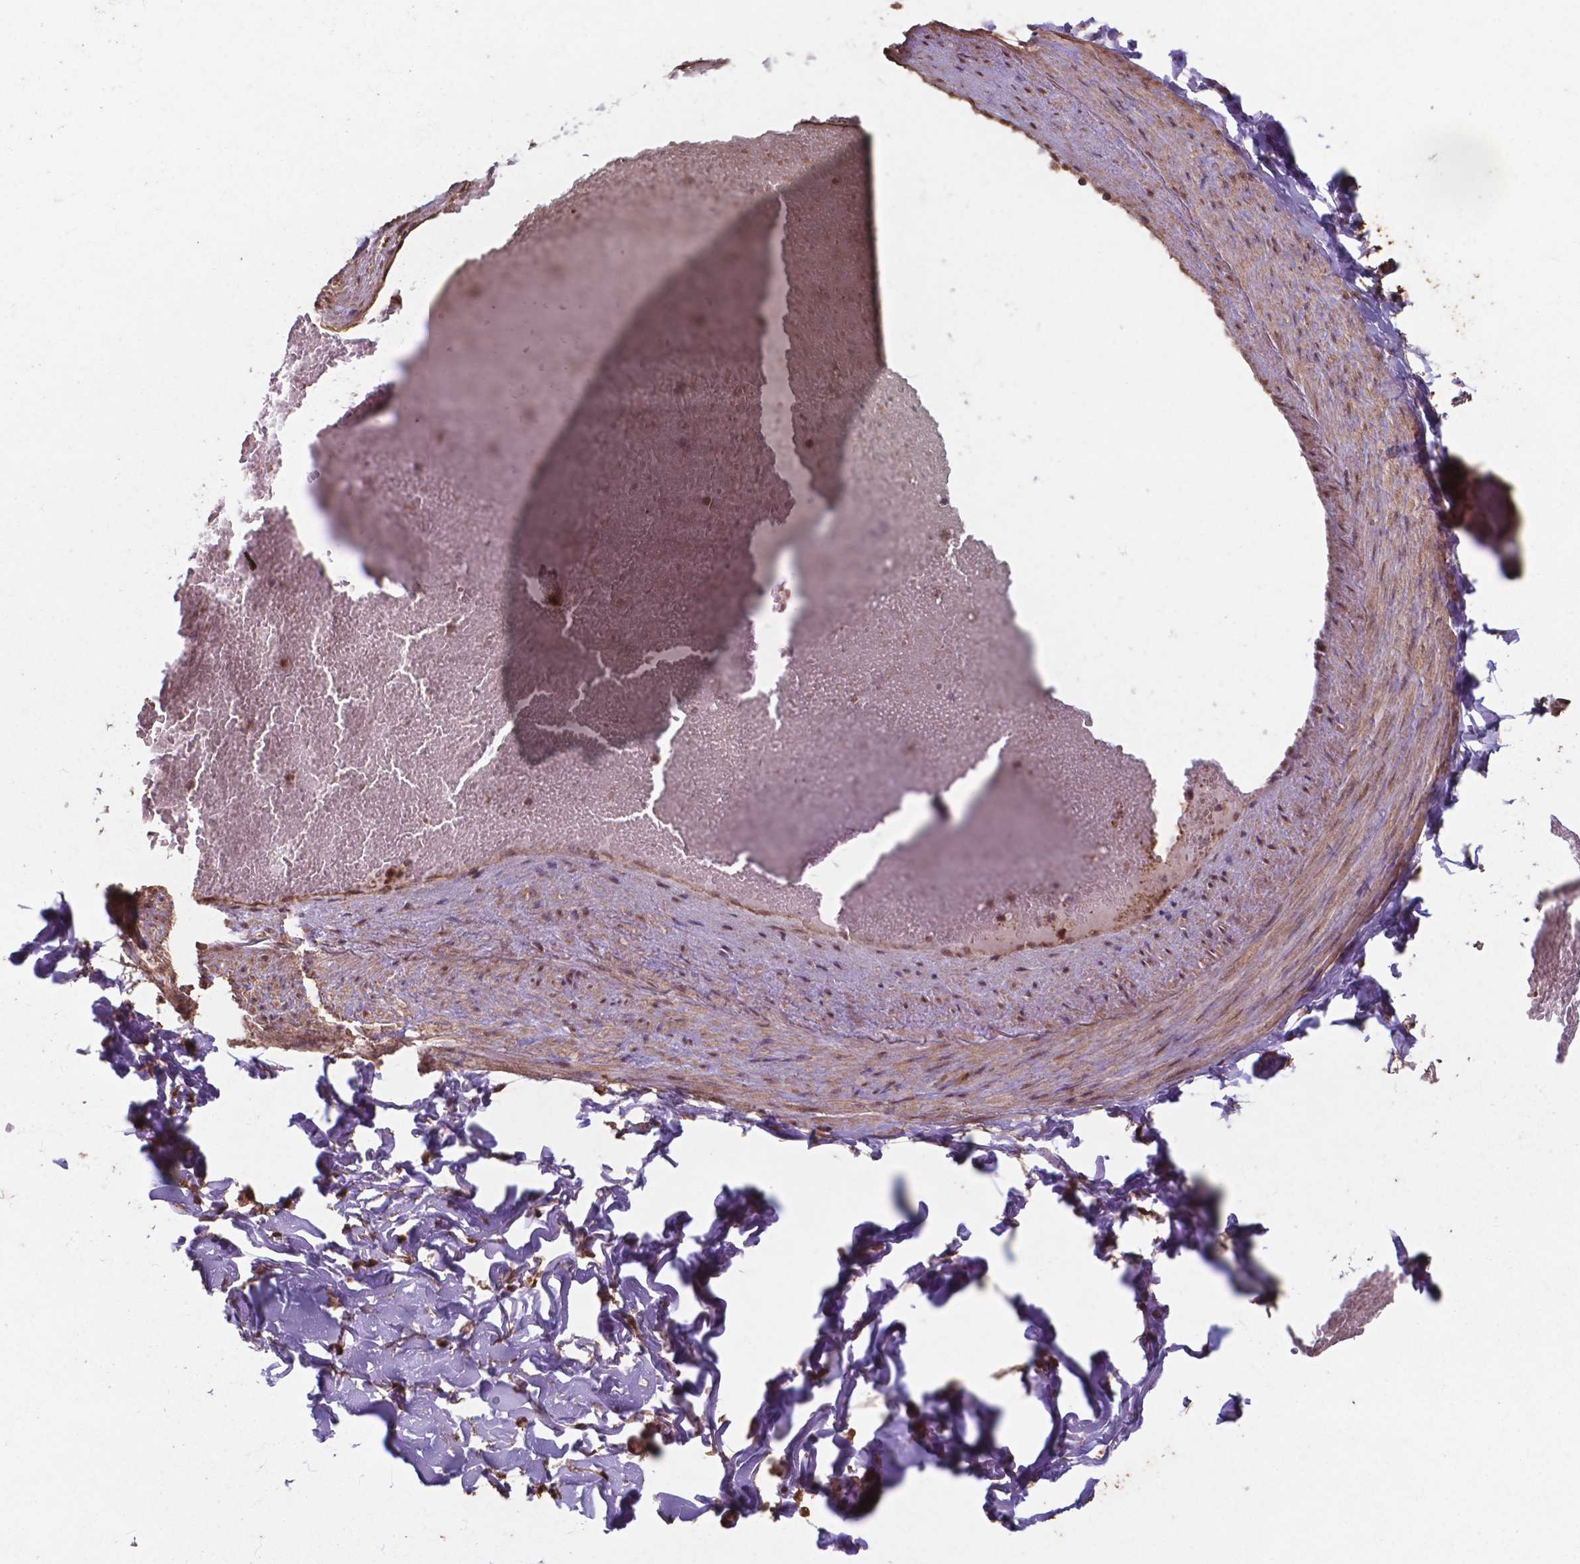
{"staining": {"intensity": "moderate", "quantity": ">75%", "location": "cytoplasmic/membranous,nuclear"}, "tissue": "adipose tissue", "cell_type": "Adipocytes", "image_type": "normal", "snomed": [{"axis": "morphology", "description": "Normal tissue, NOS"}, {"axis": "topography", "description": "Gallbladder"}, {"axis": "topography", "description": "Peripheral nerve tissue"}], "caption": "Immunohistochemistry (DAB) staining of normal adipose tissue demonstrates moderate cytoplasmic/membranous,nuclear protein staining in approximately >75% of adipocytes.", "gene": "CHP2", "patient": {"sex": "female", "age": 45}}